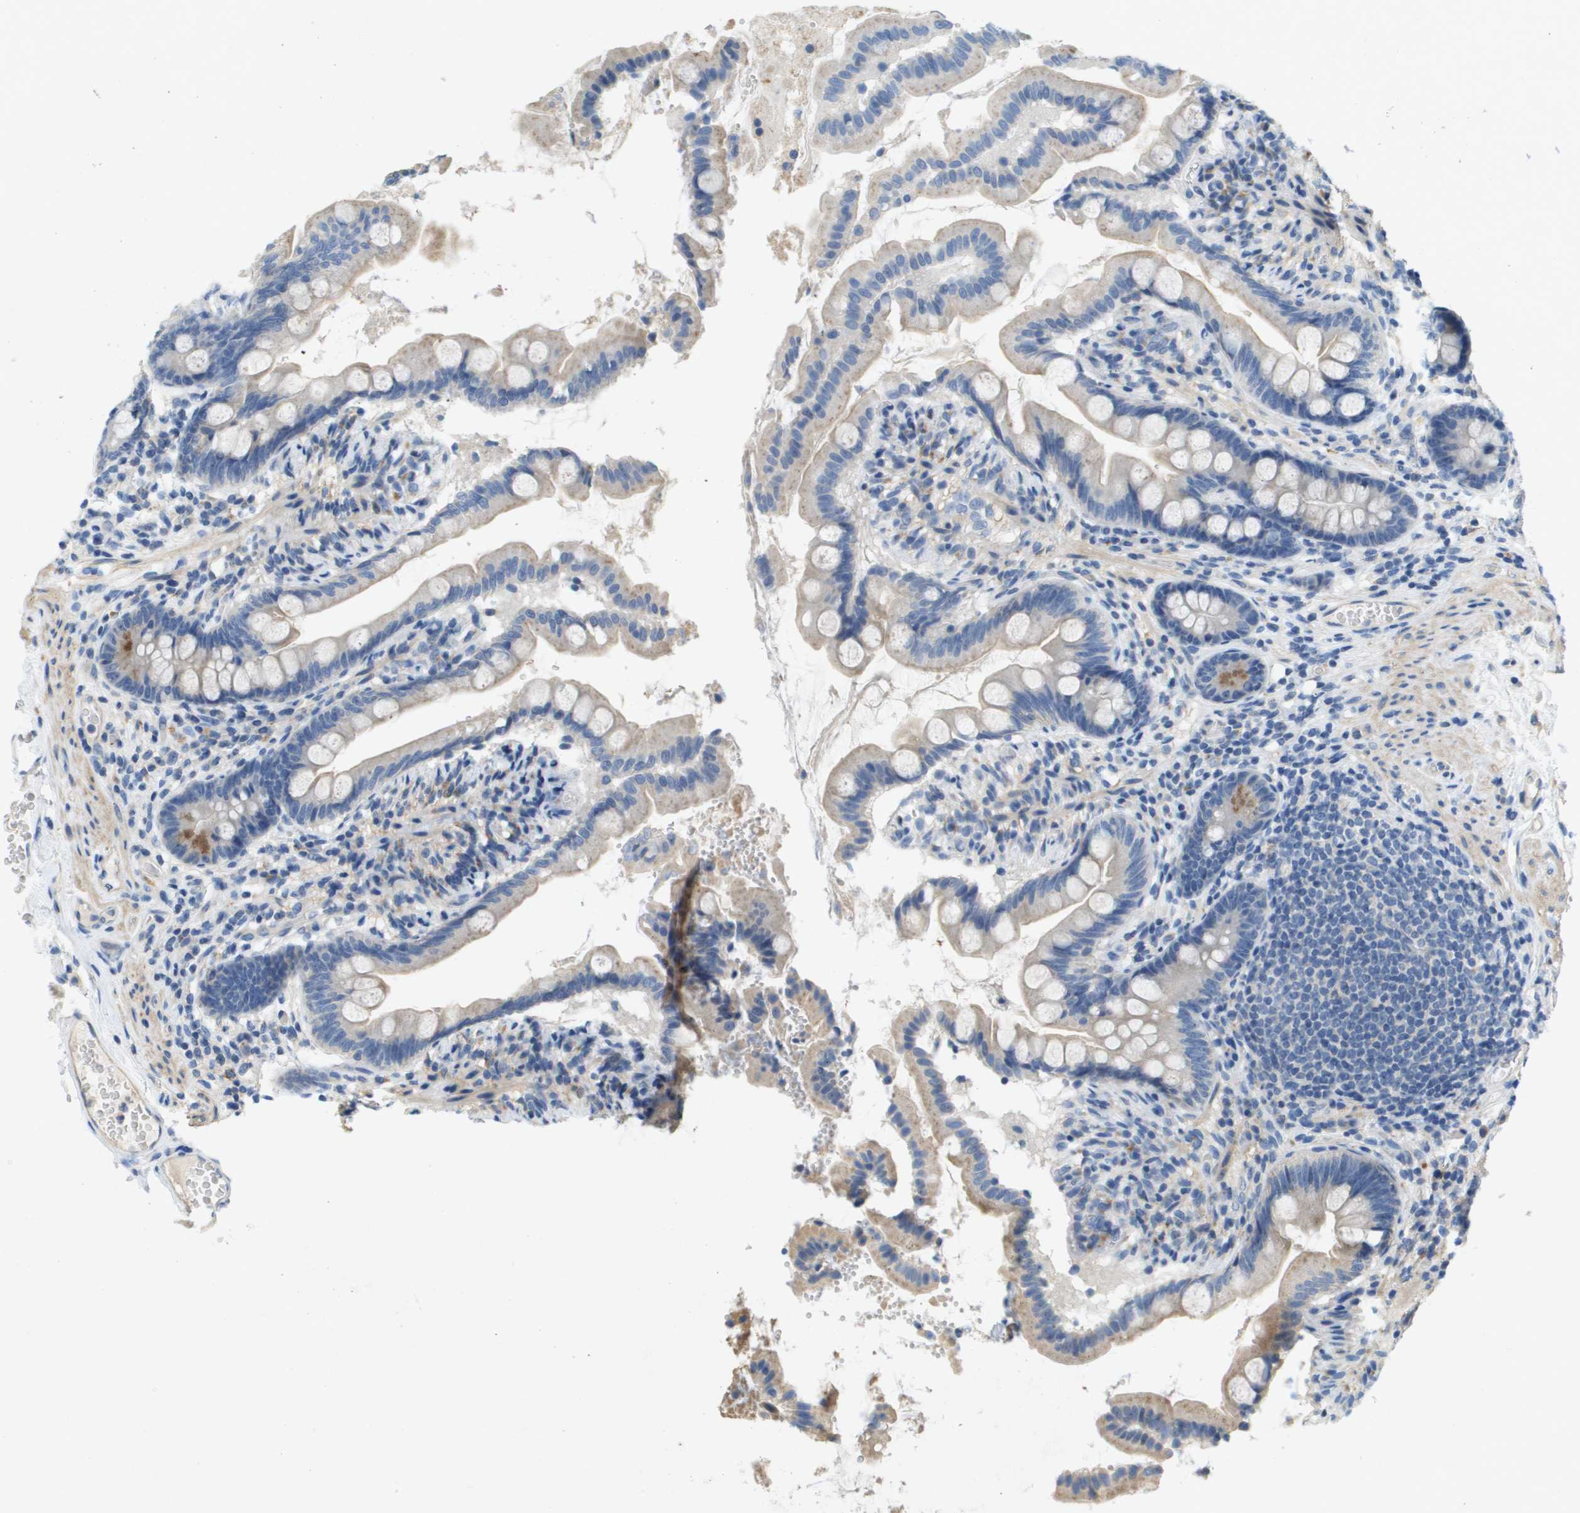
{"staining": {"intensity": "moderate", "quantity": "<25%", "location": "cytoplasmic/membranous"}, "tissue": "small intestine", "cell_type": "Glandular cells", "image_type": "normal", "snomed": [{"axis": "morphology", "description": "Normal tissue, NOS"}, {"axis": "topography", "description": "Small intestine"}], "caption": "IHC micrograph of normal small intestine: small intestine stained using IHC shows low levels of moderate protein expression localized specifically in the cytoplasmic/membranous of glandular cells, appearing as a cytoplasmic/membranous brown color.", "gene": "B3GNT5", "patient": {"sex": "female", "age": 56}}